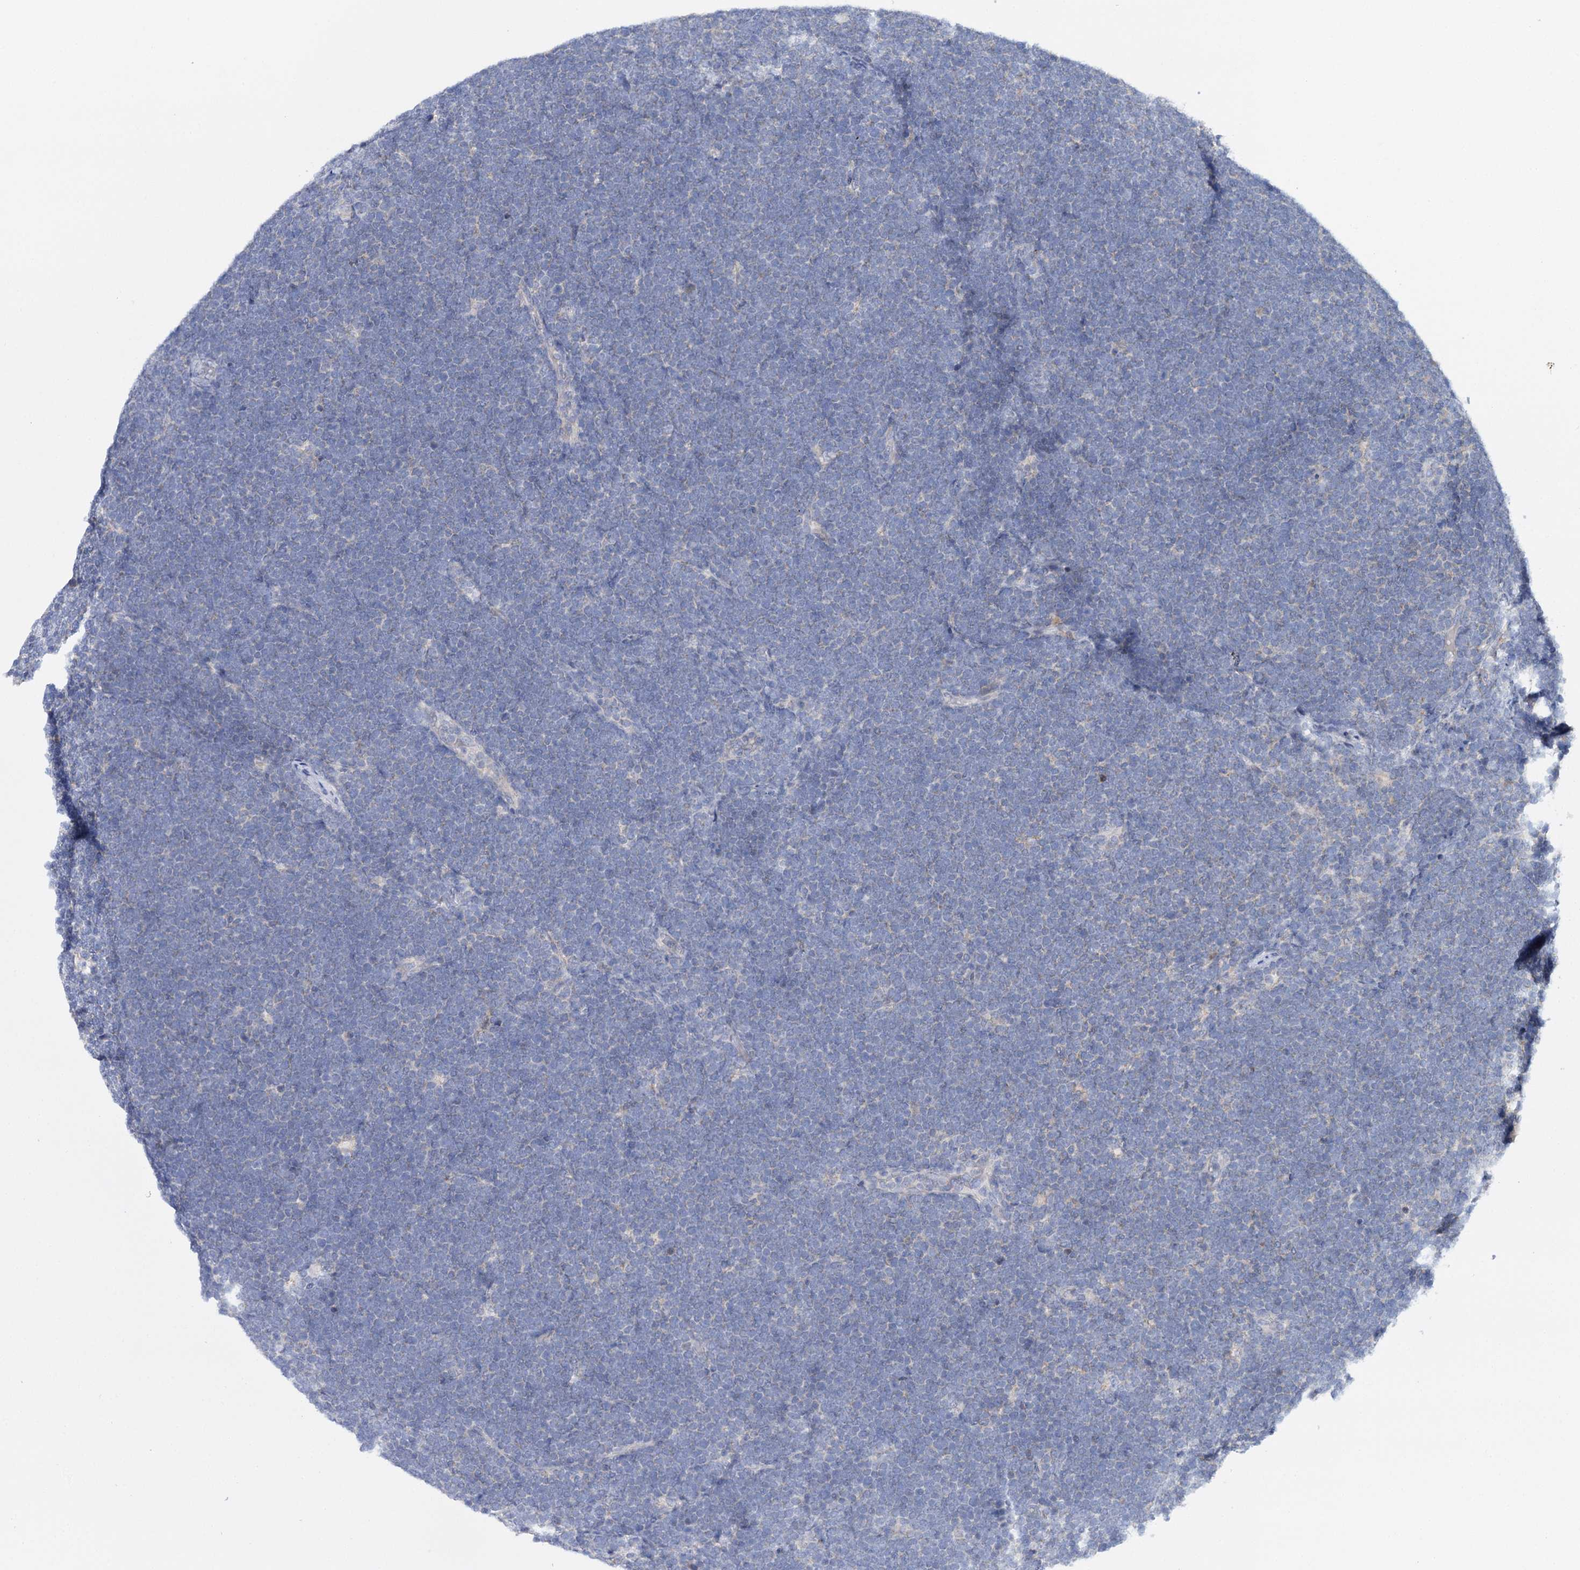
{"staining": {"intensity": "negative", "quantity": "none", "location": "none"}, "tissue": "lymphoma", "cell_type": "Tumor cells", "image_type": "cancer", "snomed": [{"axis": "morphology", "description": "Malignant lymphoma, non-Hodgkin's type, High grade"}, {"axis": "topography", "description": "Lymph node"}], "caption": "This image is of lymphoma stained with IHC to label a protein in brown with the nuclei are counter-stained blue. There is no positivity in tumor cells.", "gene": "CFAP46", "patient": {"sex": "male", "age": 13}}